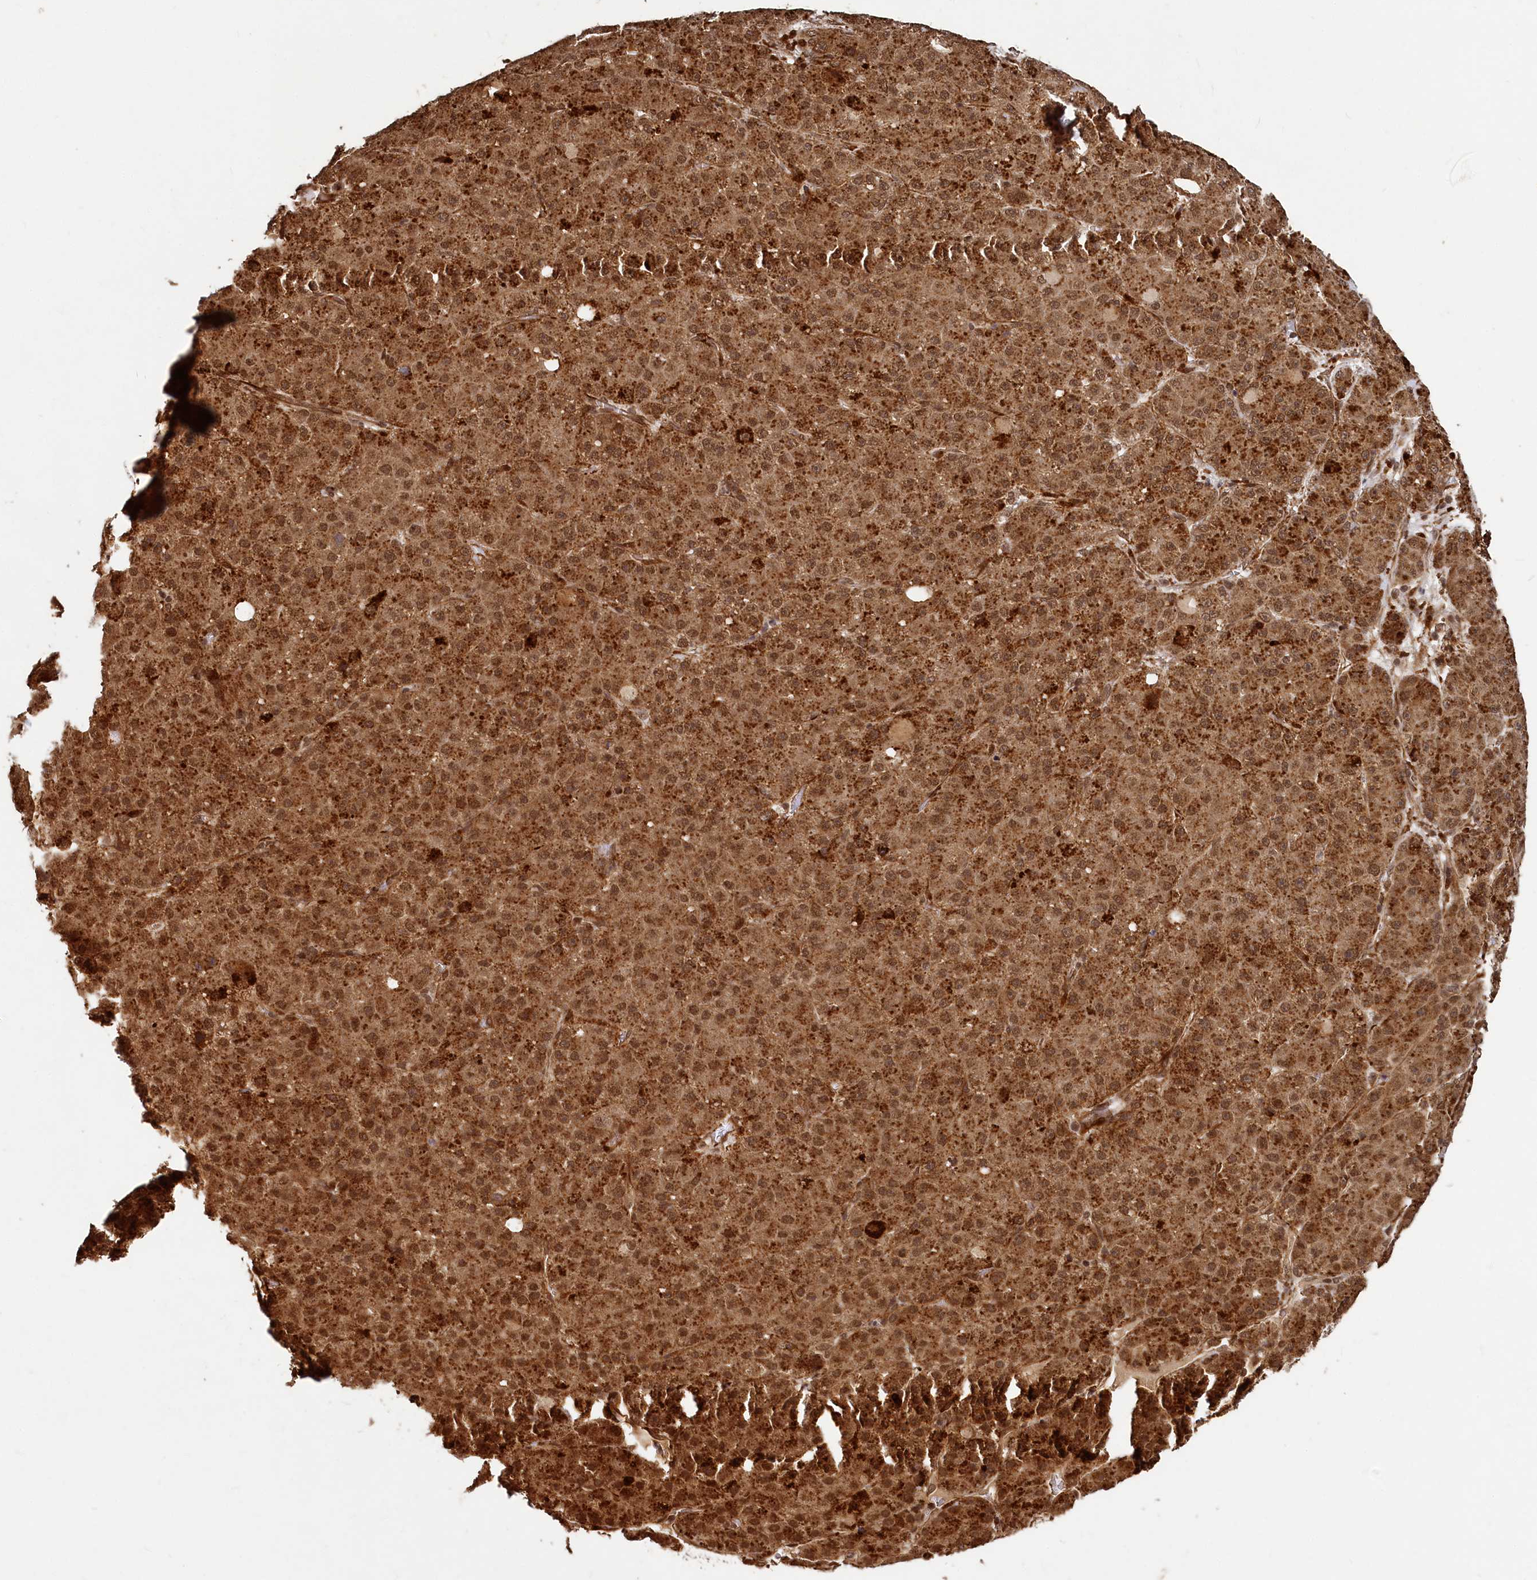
{"staining": {"intensity": "strong", "quantity": ">75%", "location": "cytoplasmic/membranous,nuclear"}, "tissue": "liver cancer", "cell_type": "Tumor cells", "image_type": "cancer", "snomed": [{"axis": "morphology", "description": "Carcinoma, Hepatocellular, NOS"}, {"axis": "topography", "description": "Liver"}], "caption": "A histopathology image showing strong cytoplasmic/membranous and nuclear positivity in about >75% of tumor cells in hepatocellular carcinoma (liver), as visualized by brown immunohistochemical staining.", "gene": "TRIM23", "patient": {"sex": "male", "age": 67}}